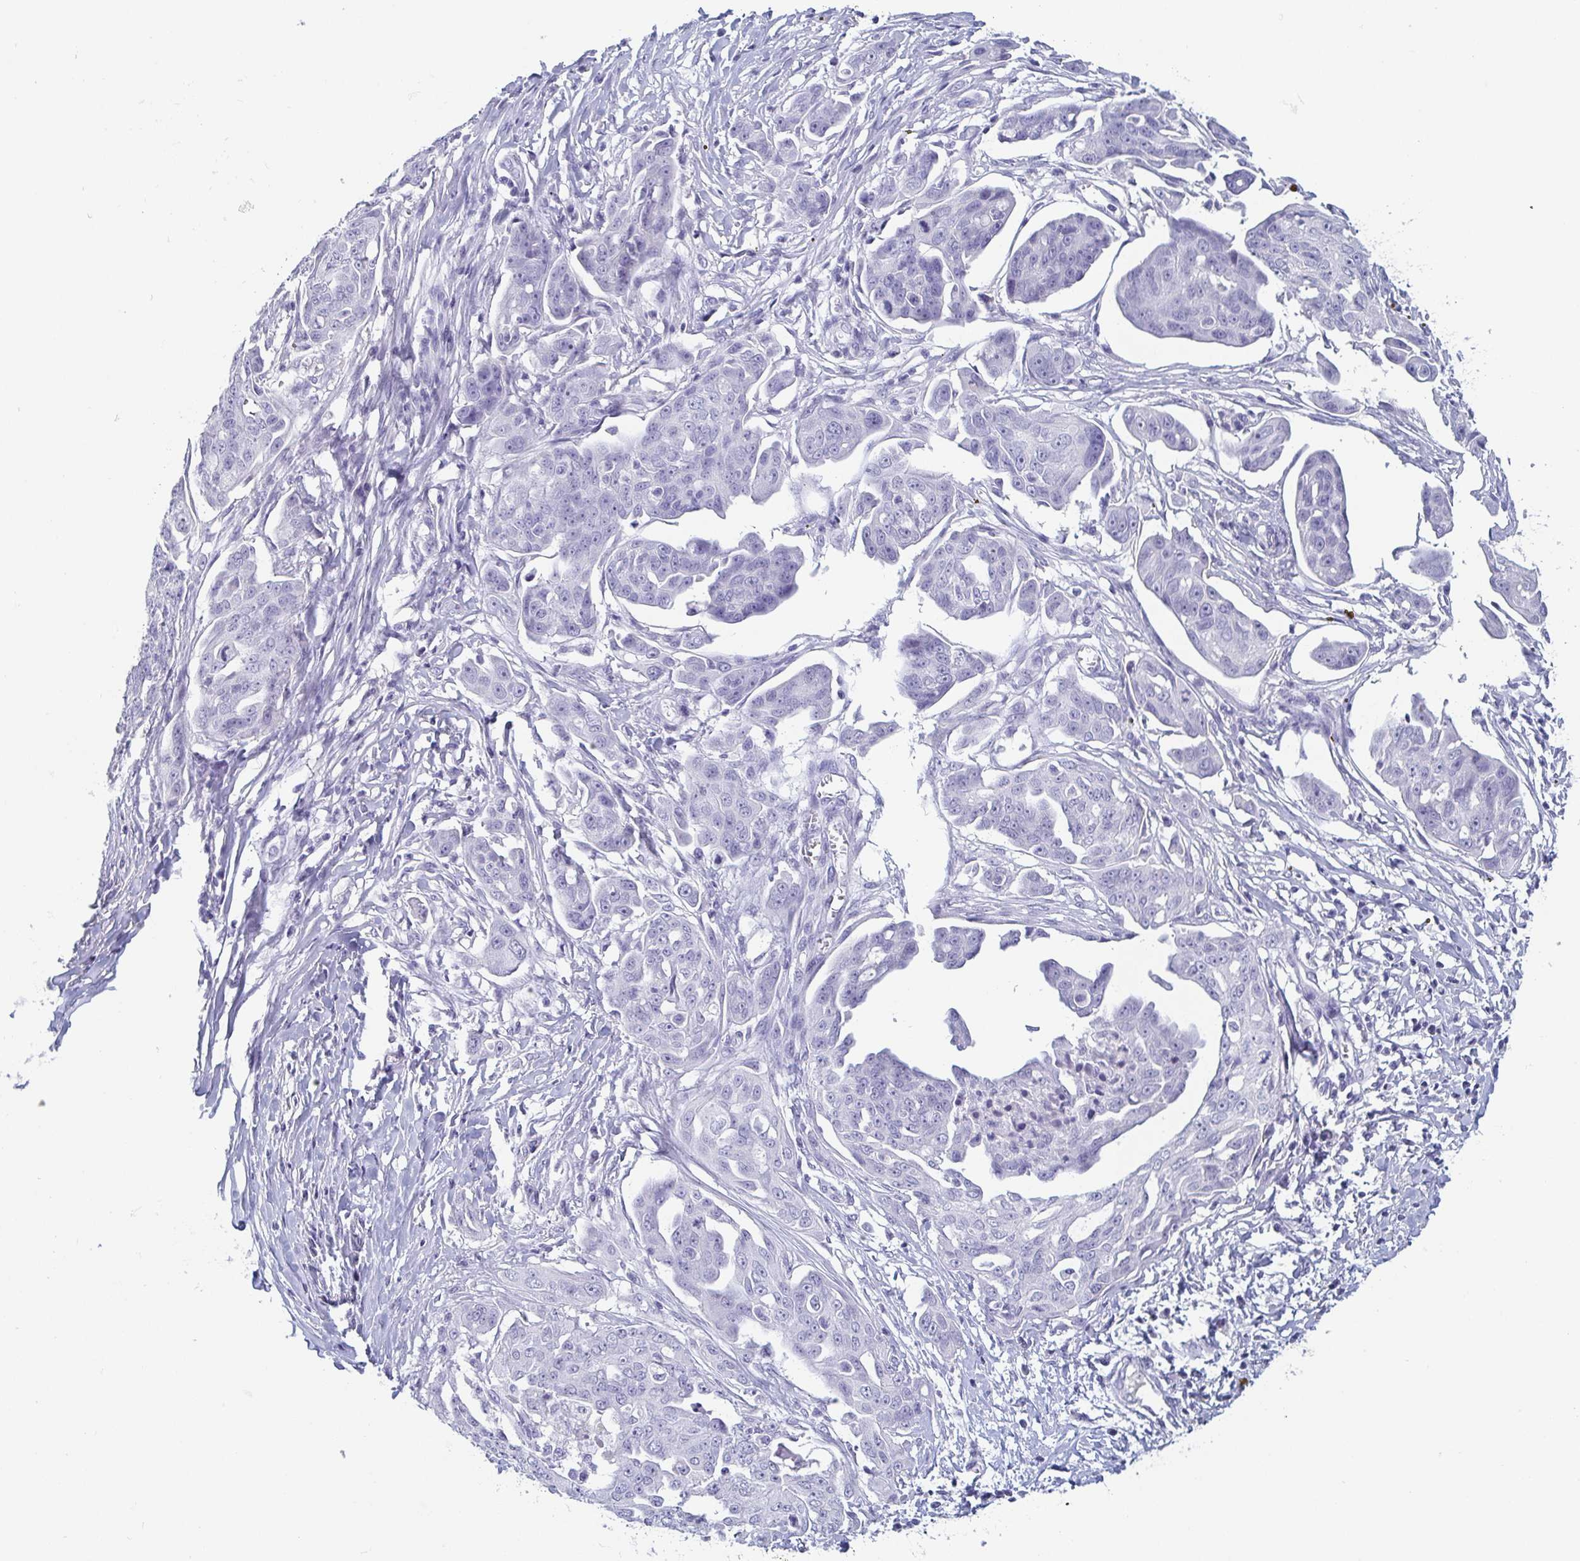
{"staining": {"intensity": "negative", "quantity": "none", "location": "none"}, "tissue": "ovarian cancer", "cell_type": "Tumor cells", "image_type": "cancer", "snomed": [{"axis": "morphology", "description": "Carcinoma, endometroid"}, {"axis": "topography", "description": "Ovary"}], "caption": "High power microscopy photomicrograph of an immunohistochemistry image of endometroid carcinoma (ovarian), revealing no significant expression in tumor cells.", "gene": "ITLN1", "patient": {"sex": "female", "age": 70}}